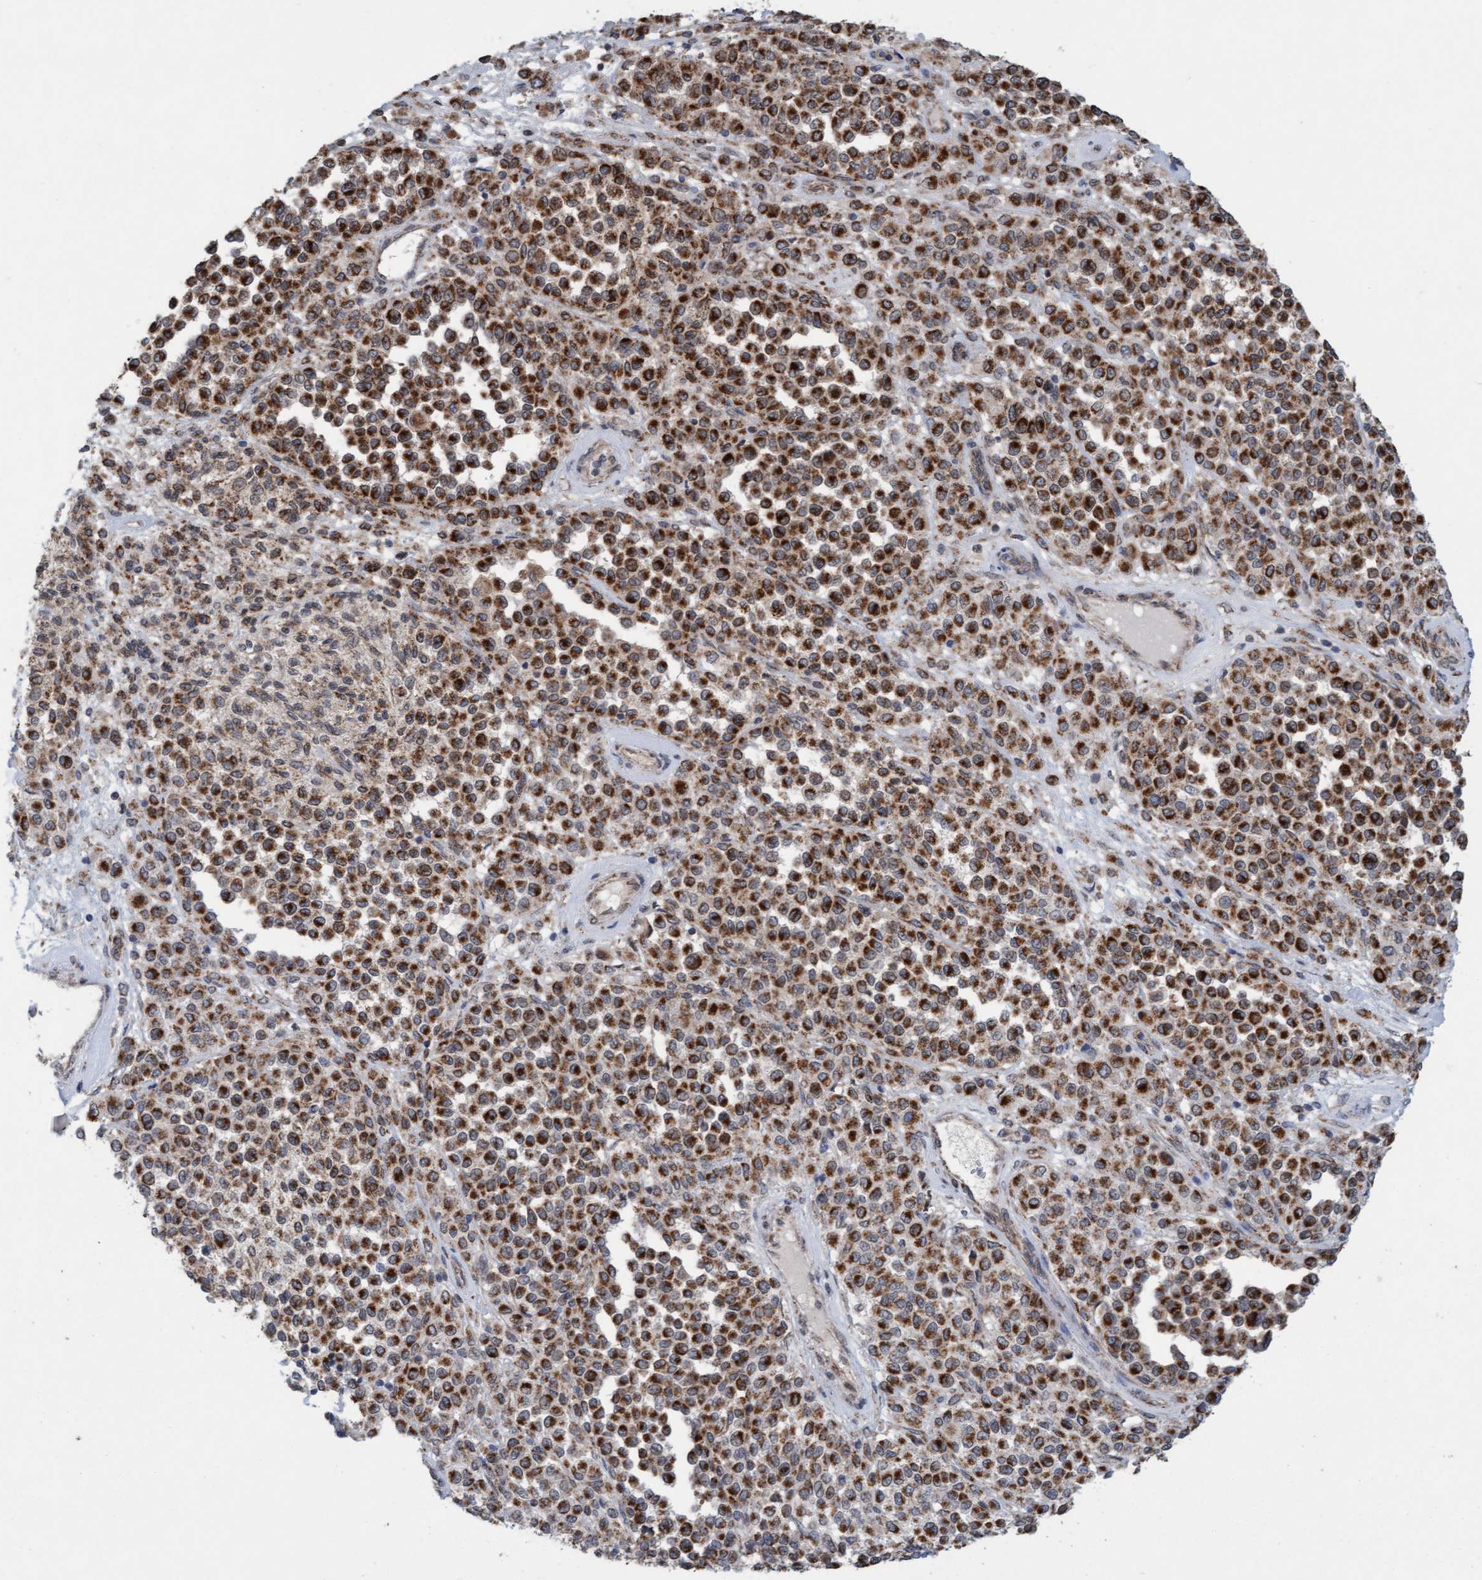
{"staining": {"intensity": "strong", "quantity": ">75%", "location": "cytoplasmic/membranous"}, "tissue": "melanoma", "cell_type": "Tumor cells", "image_type": "cancer", "snomed": [{"axis": "morphology", "description": "Malignant melanoma, Metastatic site"}, {"axis": "topography", "description": "Pancreas"}], "caption": "Immunohistochemistry (IHC) of melanoma reveals high levels of strong cytoplasmic/membranous expression in about >75% of tumor cells.", "gene": "MRPS23", "patient": {"sex": "female", "age": 30}}